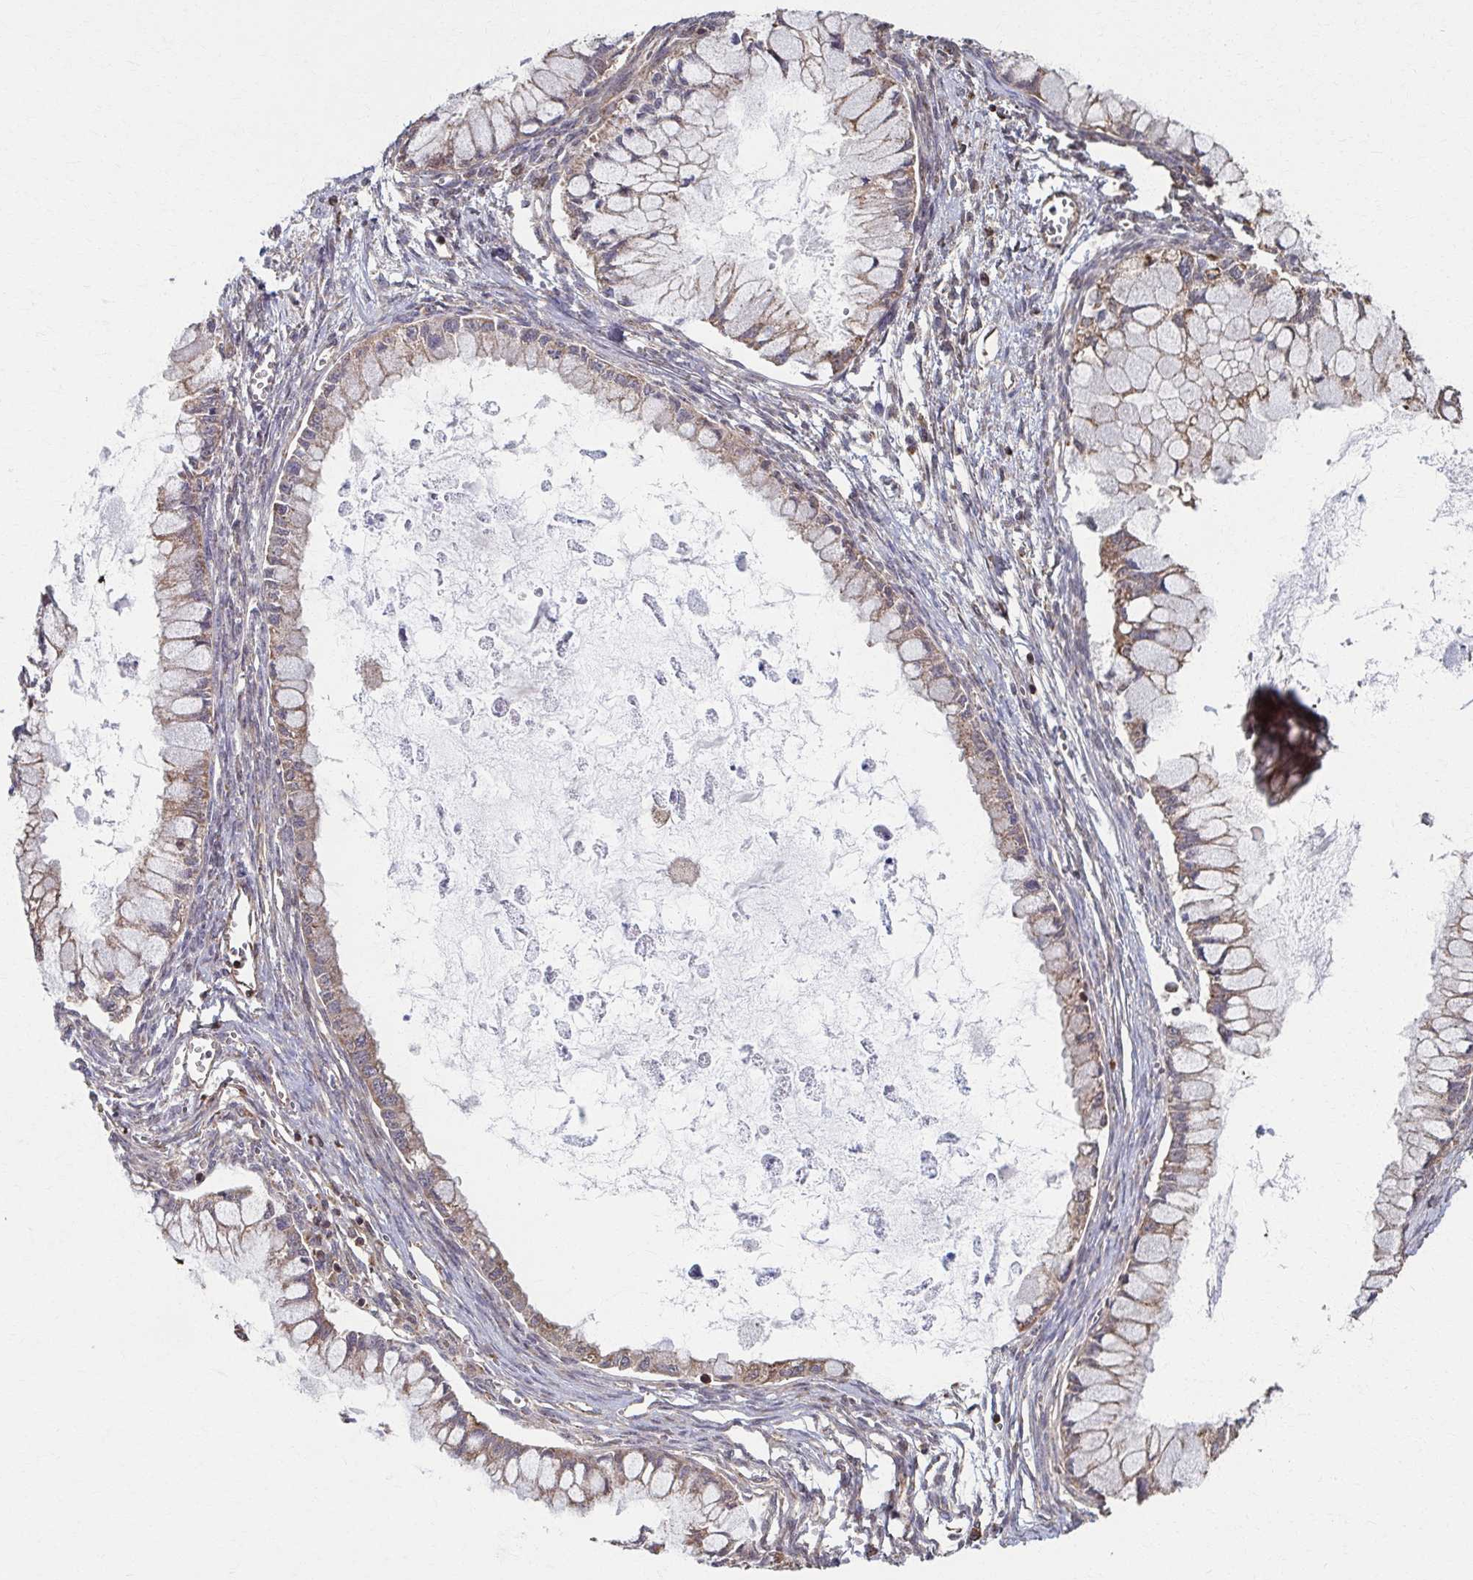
{"staining": {"intensity": "moderate", "quantity": ">75%", "location": "cytoplasmic/membranous"}, "tissue": "ovarian cancer", "cell_type": "Tumor cells", "image_type": "cancer", "snomed": [{"axis": "morphology", "description": "Cystadenocarcinoma, mucinous, NOS"}, {"axis": "topography", "description": "Ovary"}], "caption": "The immunohistochemical stain labels moderate cytoplasmic/membranous staining in tumor cells of ovarian cancer tissue. Immunohistochemistry (ihc) stains the protein in brown and the nuclei are stained blue.", "gene": "KLHL34", "patient": {"sex": "female", "age": 34}}